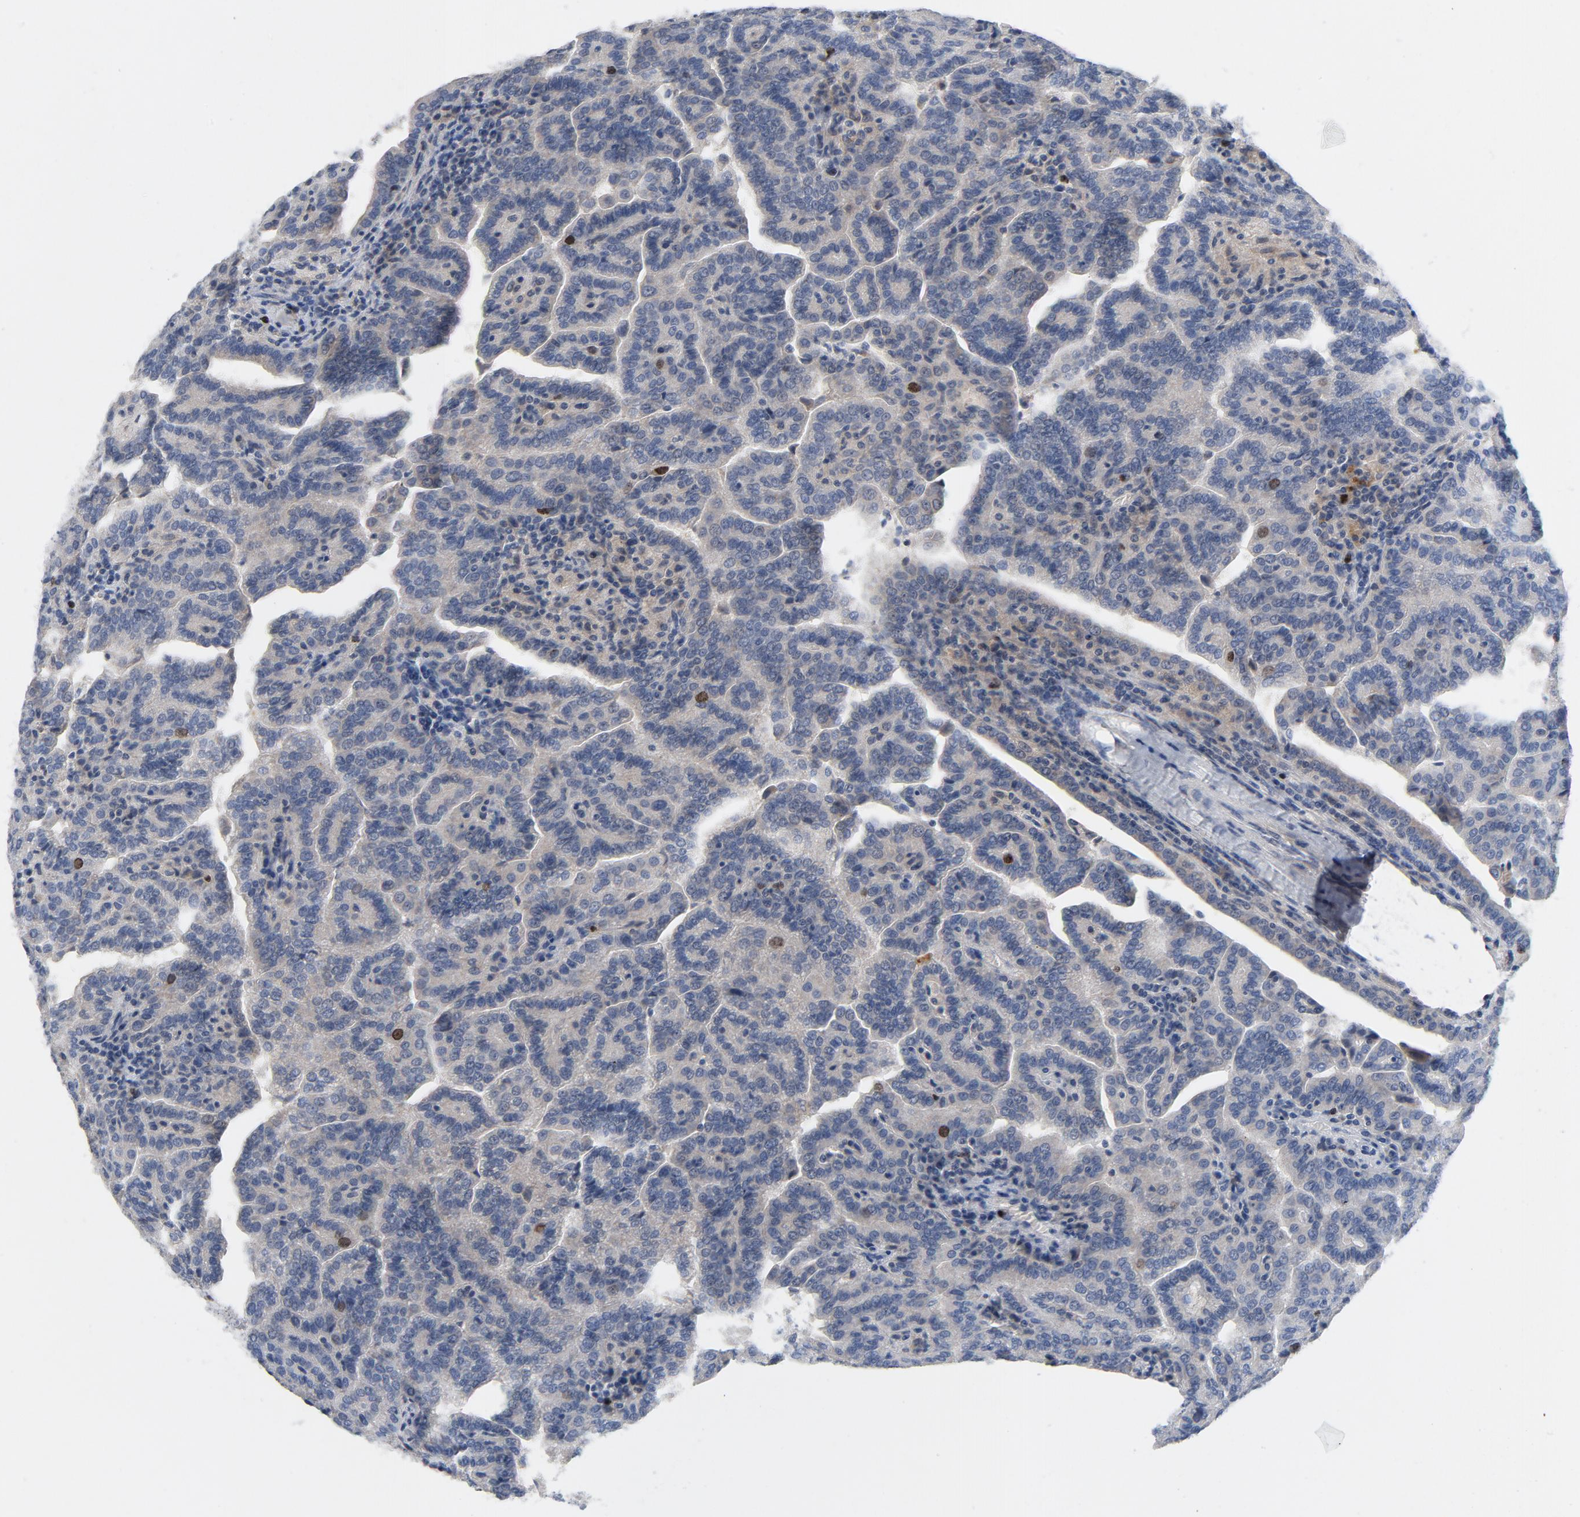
{"staining": {"intensity": "weak", "quantity": ">75%", "location": "cytoplasmic/membranous"}, "tissue": "renal cancer", "cell_type": "Tumor cells", "image_type": "cancer", "snomed": [{"axis": "morphology", "description": "Adenocarcinoma, NOS"}, {"axis": "topography", "description": "Kidney"}], "caption": "Human renal cancer stained for a protein (brown) reveals weak cytoplasmic/membranous positive staining in about >75% of tumor cells.", "gene": "BIRC5", "patient": {"sex": "male", "age": 61}}